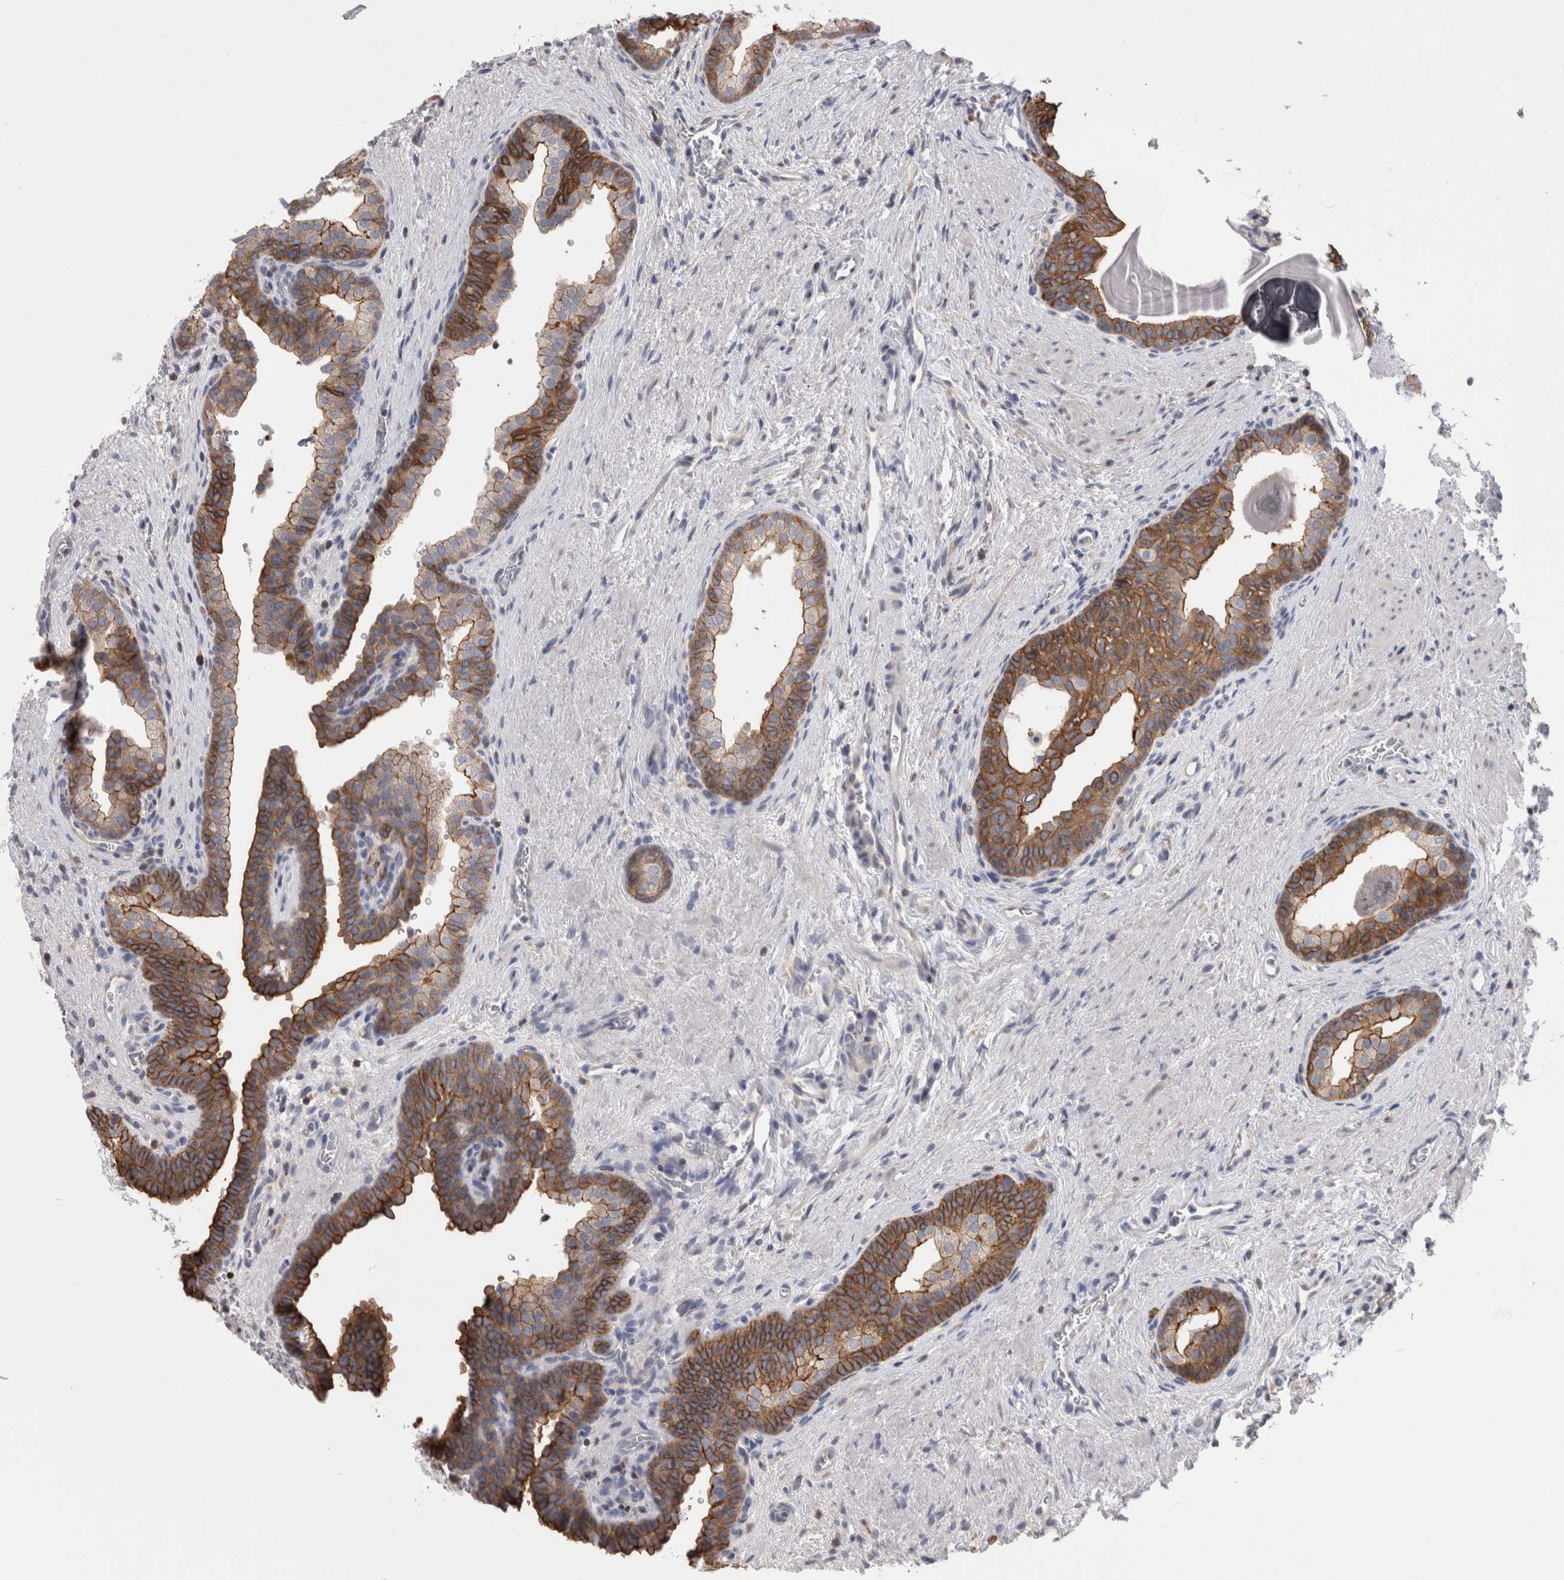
{"staining": {"intensity": "strong", "quantity": "25%-75%", "location": "cytoplasmic/membranous"}, "tissue": "prostate", "cell_type": "Glandular cells", "image_type": "normal", "snomed": [{"axis": "morphology", "description": "Normal tissue, NOS"}, {"axis": "topography", "description": "Prostate"}], "caption": "DAB (3,3'-diaminobenzidine) immunohistochemical staining of unremarkable prostate displays strong cytoplasmic/membranous protein staining in approximately 25%-75% of glandular cells.", "gene": "DCTN6", "patient": {"sex": "male", "age": 48}}